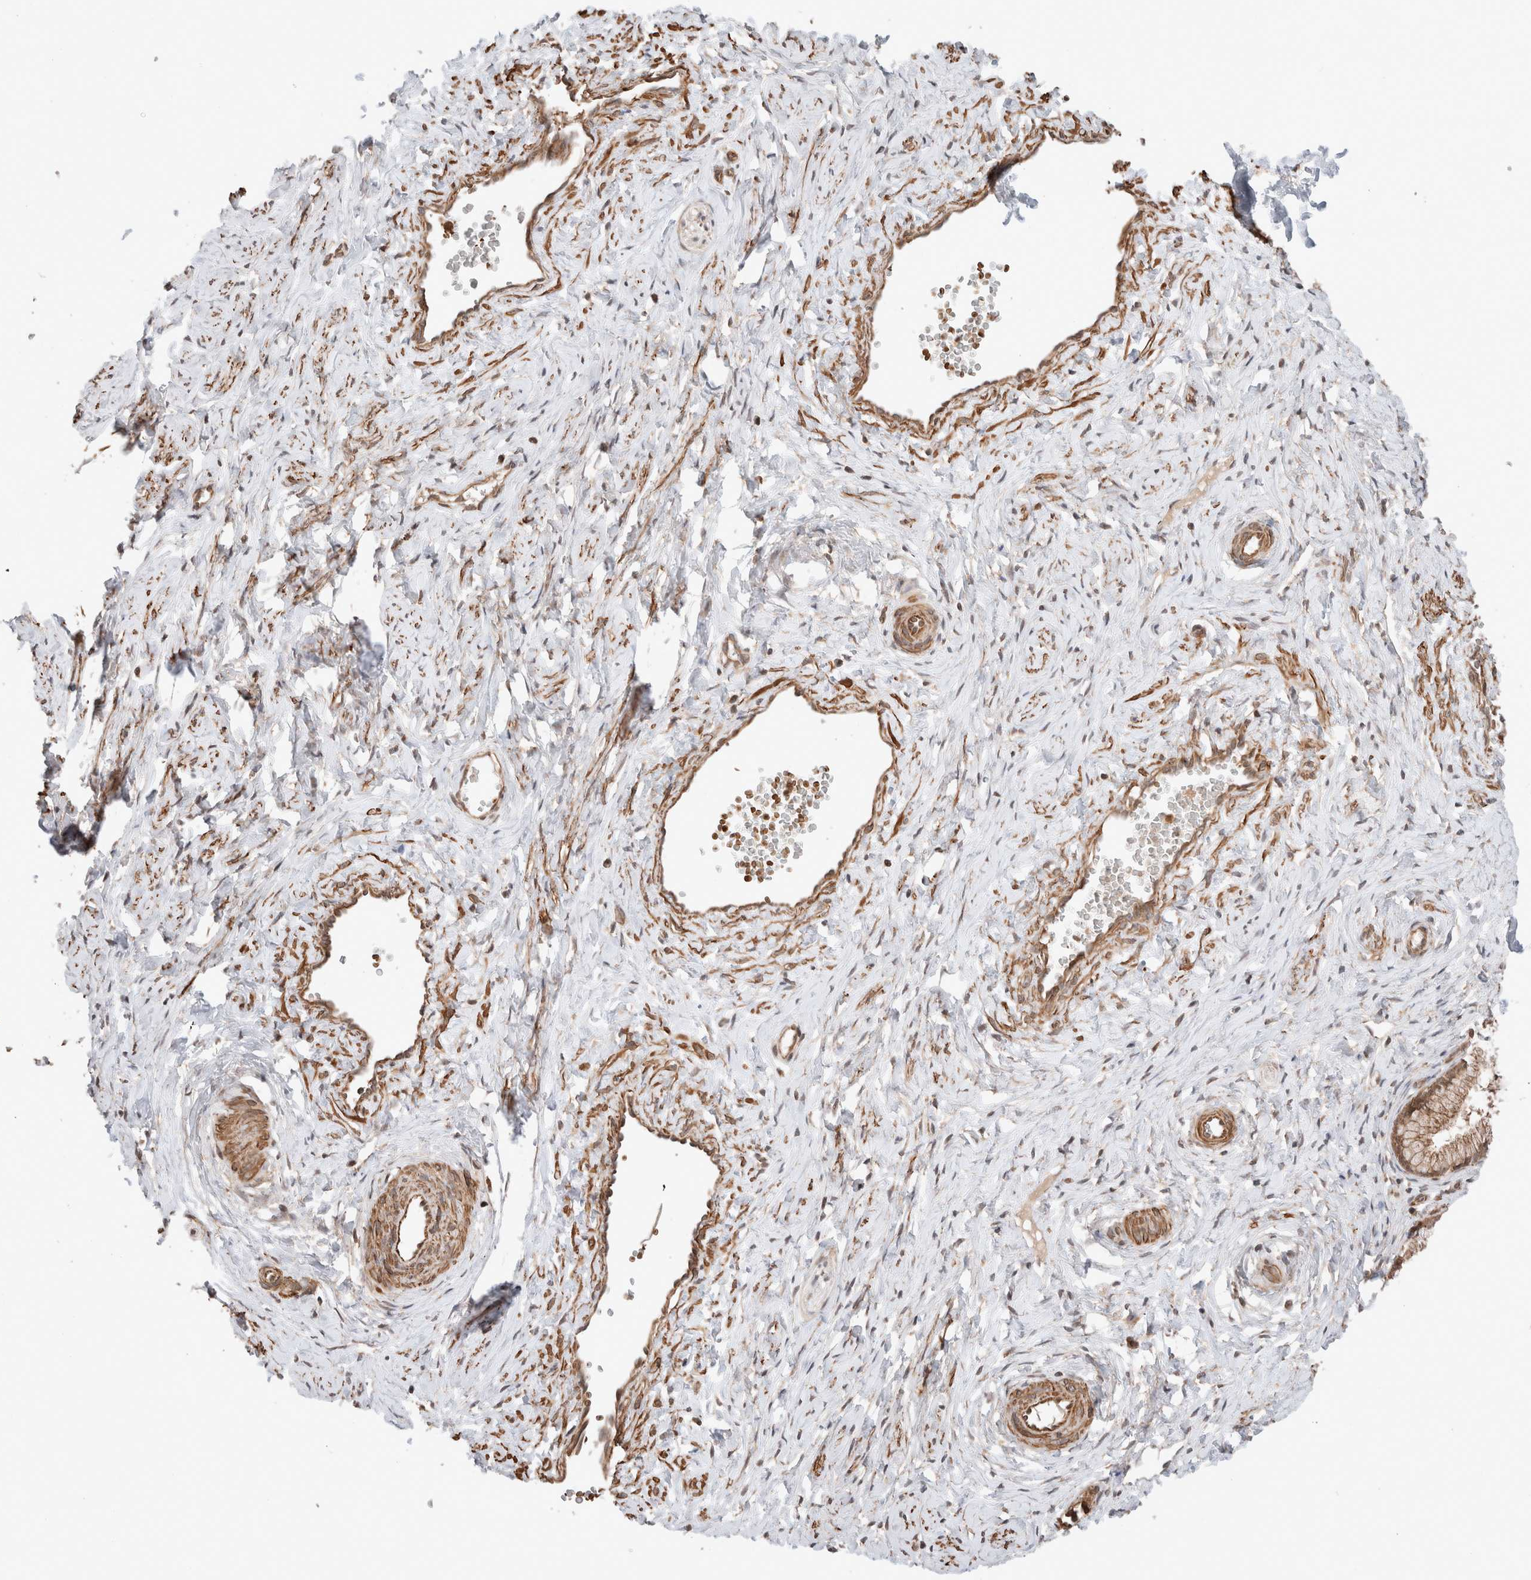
{"staining": {"intensity": "strong", "quantity": ">75%", "location": "cytoplasmic/membranous,nuclear"}, "tissue": "cervix", "cell_type": "Glandular cells", "image_type": "normal", "snomed": [{"axis": "morphology", "description": "Normal tissue, NOS"}, {"axis": "topography", "description": "Cervix"}], "caption": "This is a micrograph of immunohistochemistry staining of normal cervix, which shows strong expression in the cytoplasmic/membranous,nuclear of glandular cells.", "gene": "ZNF649", "patient": {"sex": "female", "age": 27}}